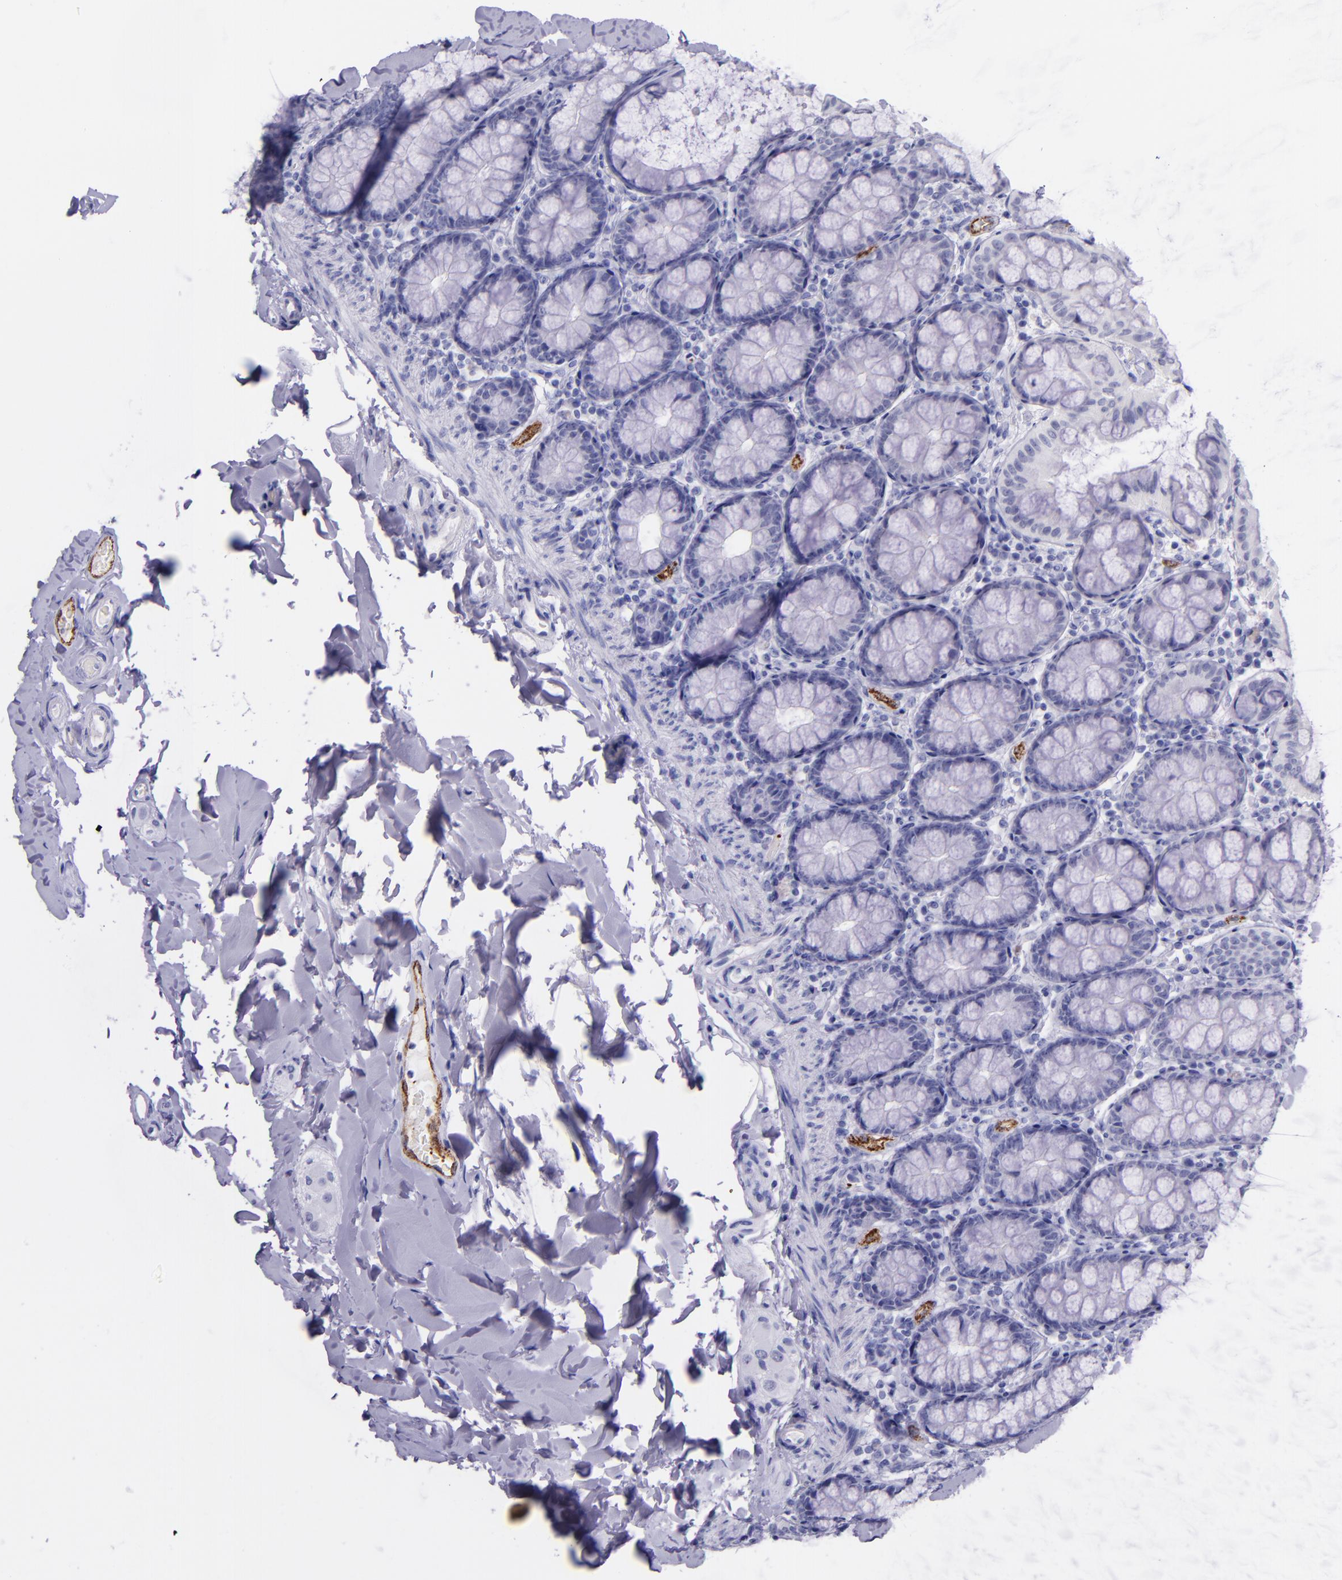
{"staining": {"intensity": "moderate", "quantity": "25%-75%", "location": "cytoplasmic/membranous"}, "tissue": "colon", "cell_type": "Endothelial cells", "image_type": "normal", "snomed": [{"axis": "morphology", "description": "Normal tissue, NOS"}, {"axis": "topography", "description": "Colon"}], "caption": "A medium amount of moderate cytoplasmic/membranous positivity is present in about 25%-75% of endothelial cells in unremarkable colon.", "gene": "SELE", "patient": {"sex": "female", "age": 61}}